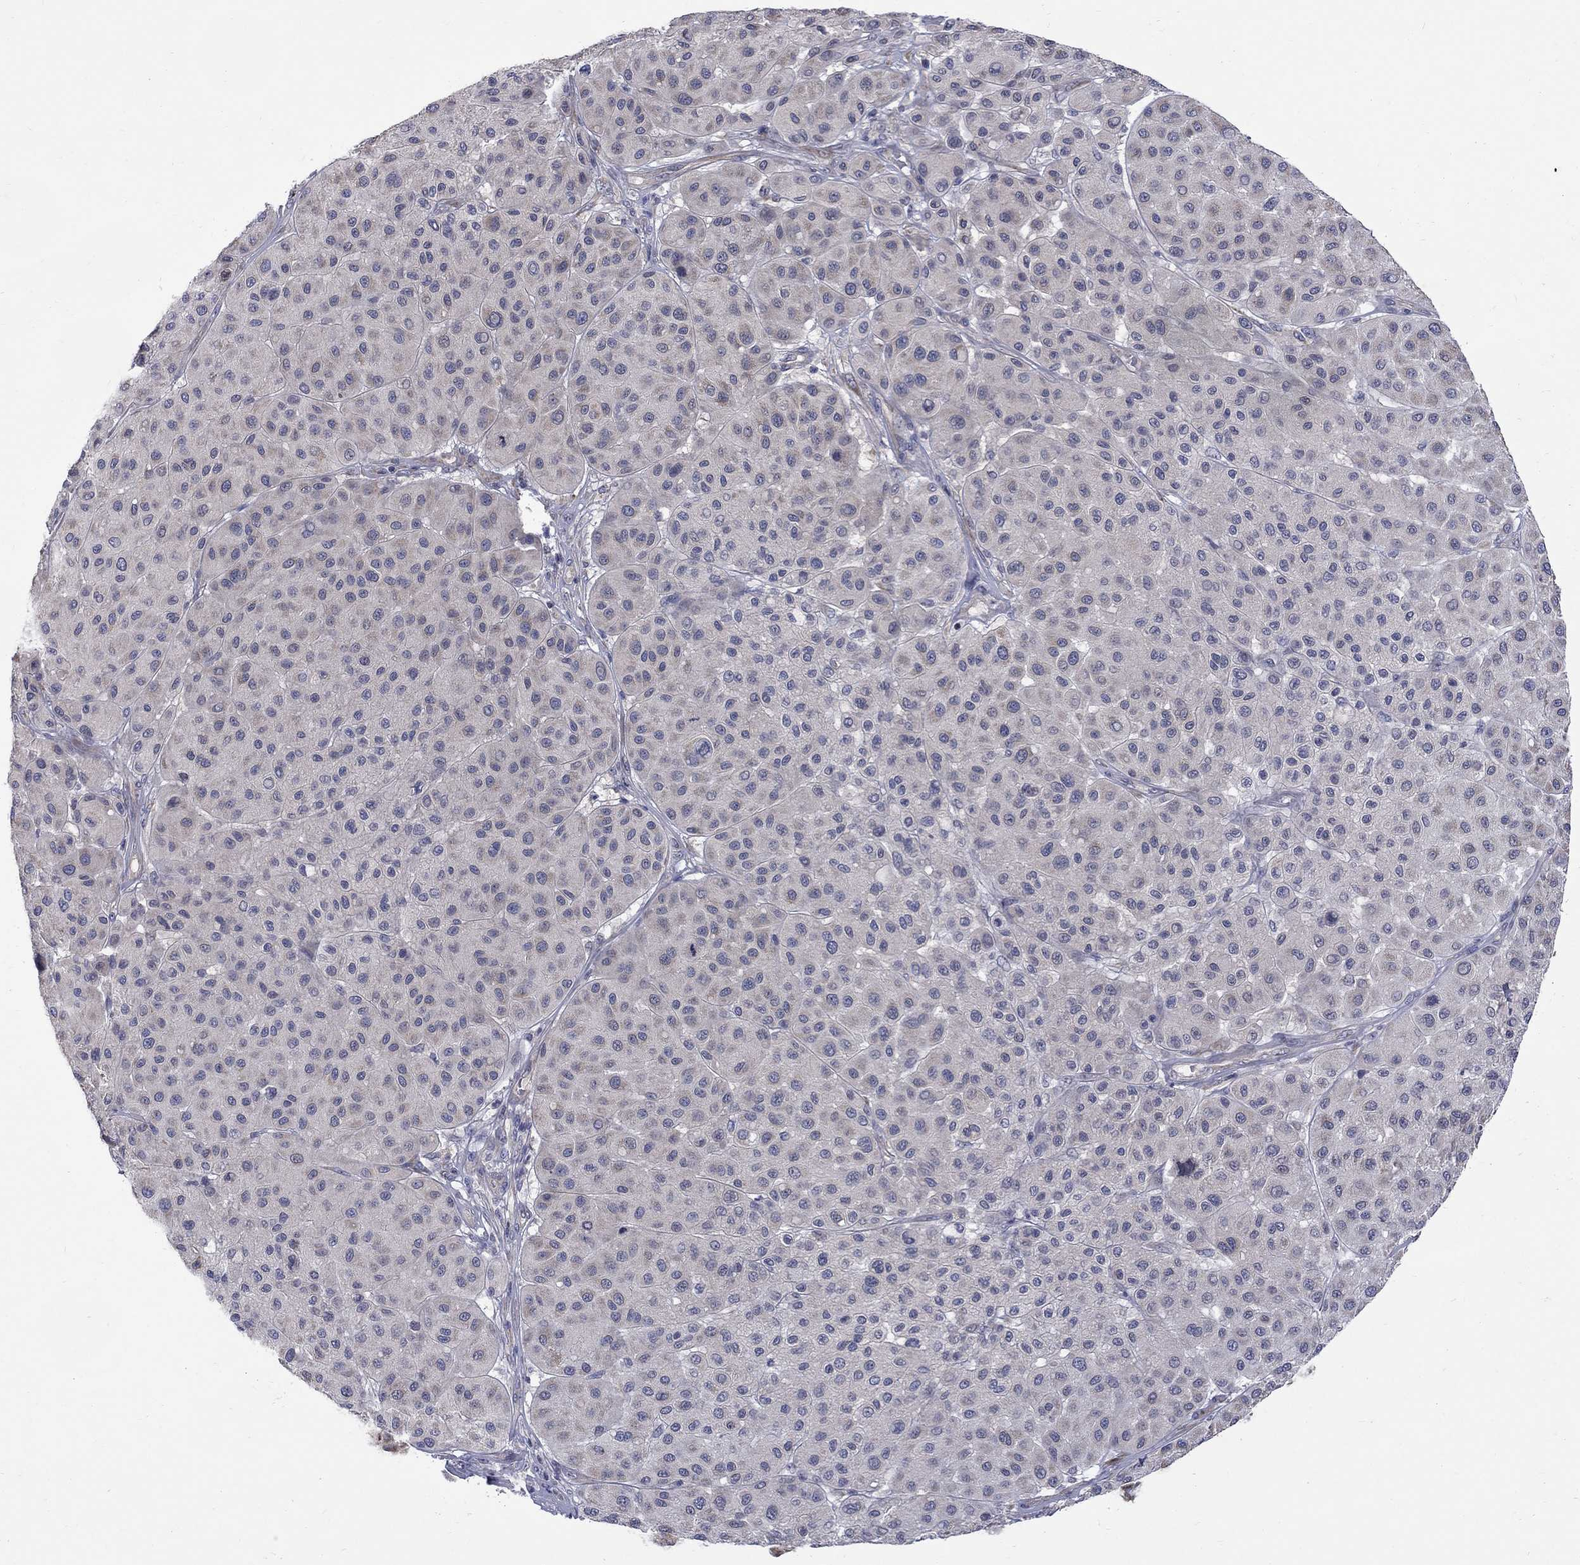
{"staining": {"intensity": "negative", "quantity": "none", "location": "none"}, "tissue": "melanoma", "cell_type": "Tumor cells", "image_type": "cancer", "snomed": [{"axis": "morphology", "description": "Malignant melanoma, Metastatic site"}, {"axis": "topography", "description": "Smooth muscle"}], "caption": "Malignant melanoma (metastatic site) was stained to show a protein in brown. There is no significant positivity in tumor cells.", "gene": "SH2B1", "patient": {"sex": "male", "age": 41}}